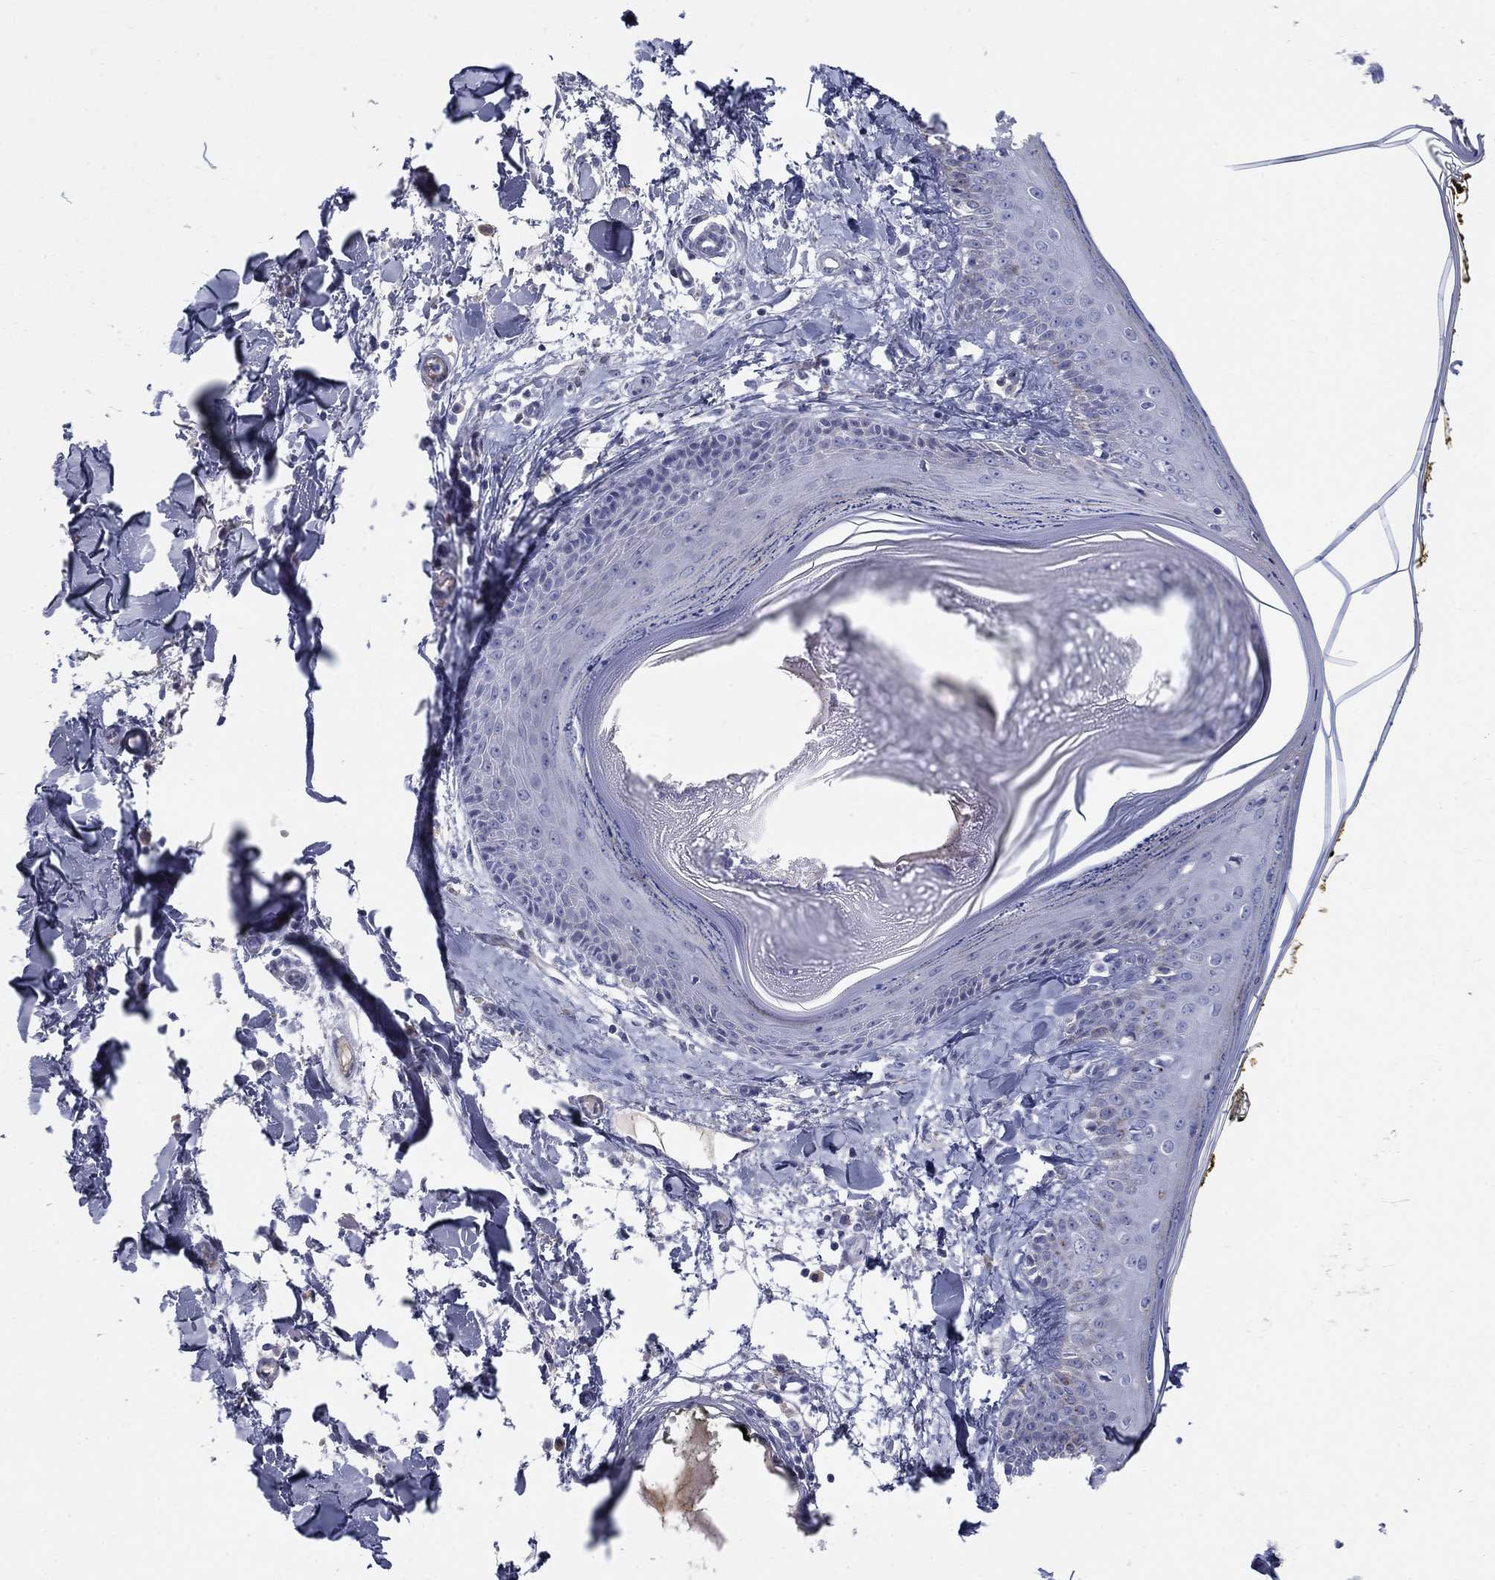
{"staining": {"intensity": "negative", "quantity": "none", "location": "none"}, "tissue": "skin", "cell_type": "Fibroblasts", "image_type": "normal", "snomed": [{"axis": "morphology", "description": "Normal tissue, NOS"}, {"axis": "topography", "description": "Skin"}], "caption": "An image of human skin is negative for staining in fibroblasts. The staining is performed using DAB (3,3'-diaminobenzidine) brown chromogen with nuclei counter-stained in using hematoxylin.", "gene": "HEATR4", "patient": {"sex": "male", "age": 76}}